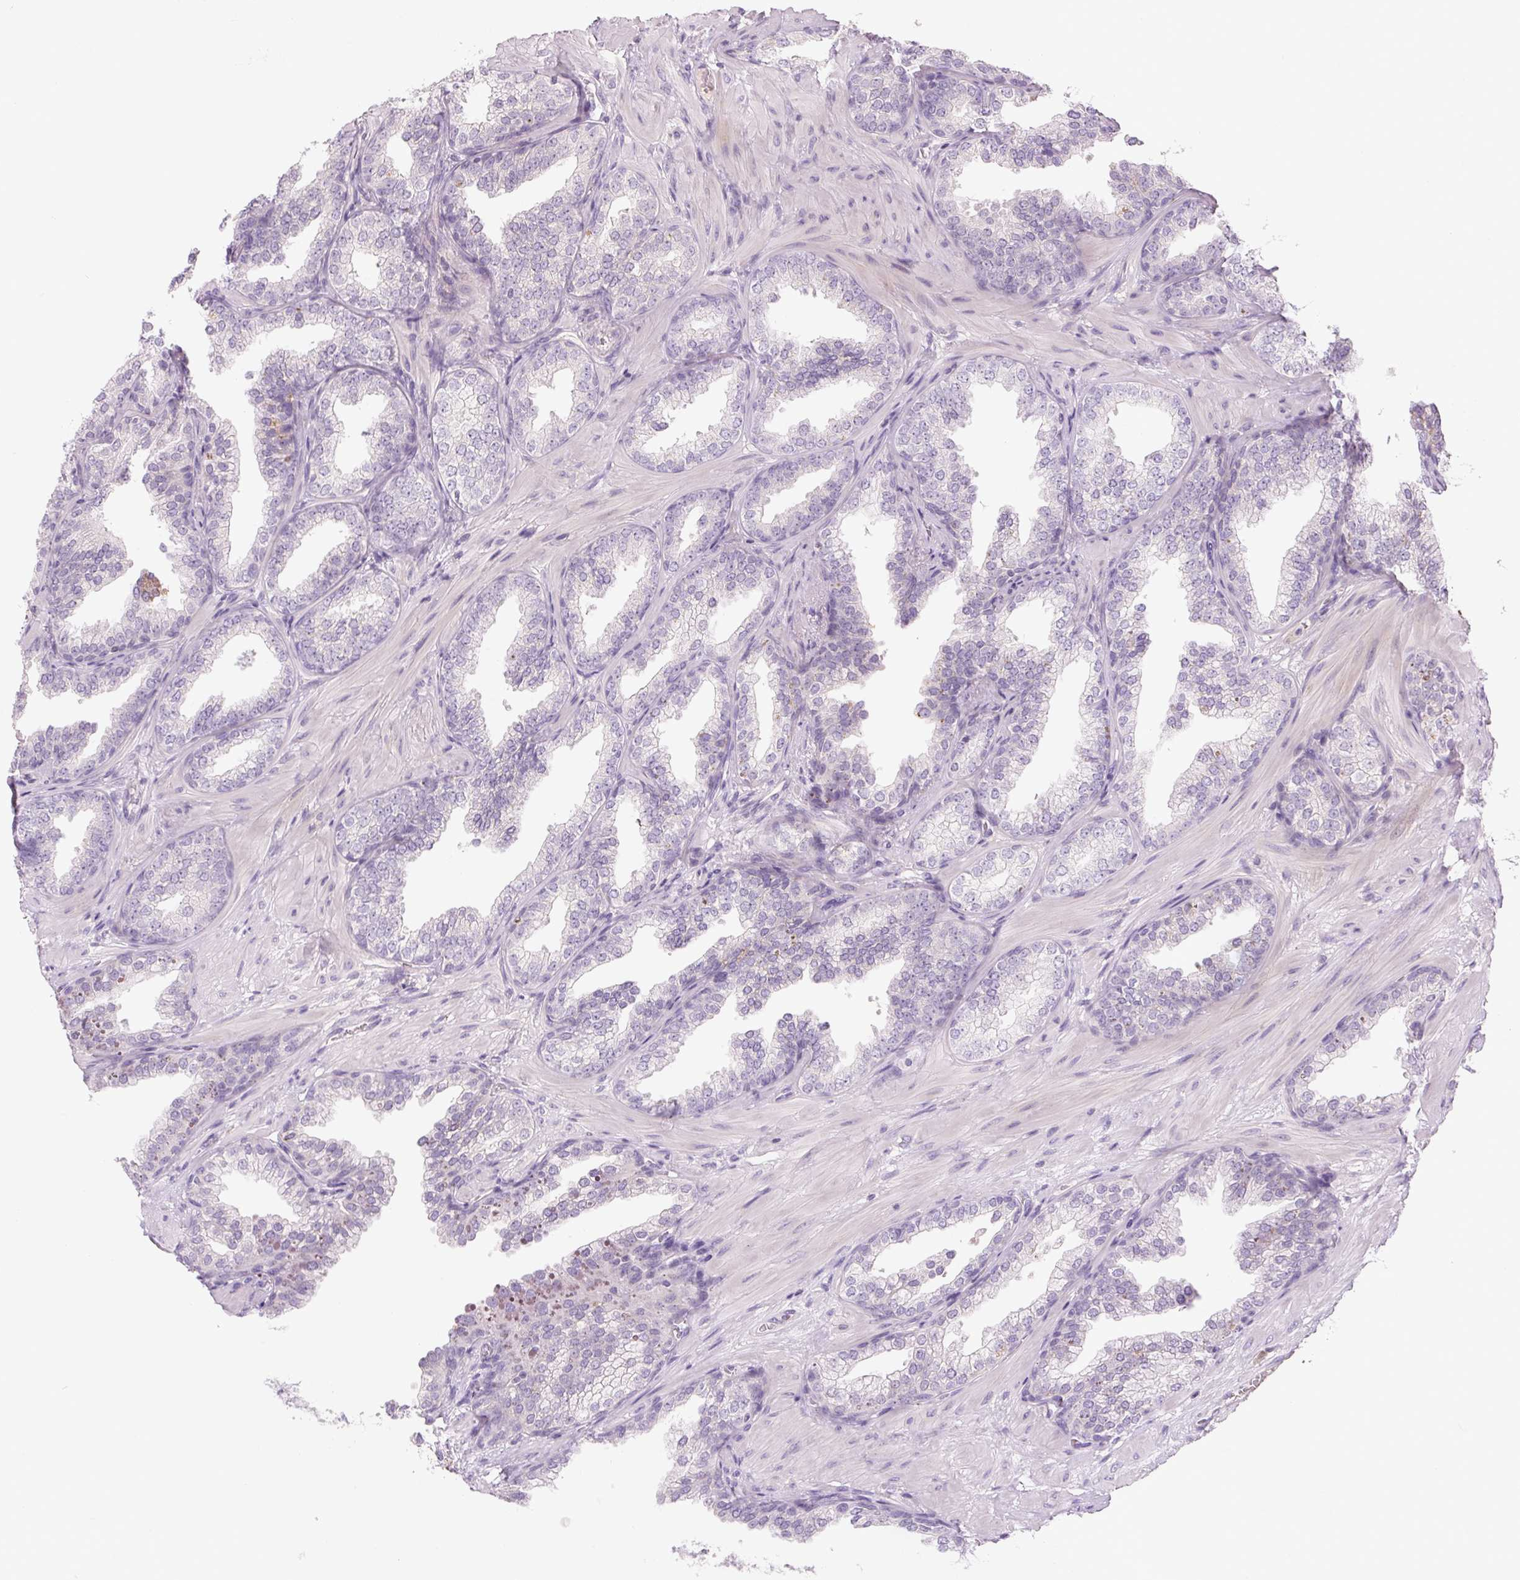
{"staining": {"intensity": "negative", "quantity": "none", "location": "none"}, "tissue": "prostate cancer", "cell_type": "Tumor cells", "image_type": "cancer", "snomed": [{"axis": "morphology", "description": "Adenocarcinoma, High grade"}, {"axis": "topography", "description": "Prostate"}], "caption": "Prostate cancer (adenocarcinoma (high-grade)) was stained to show a protein in brown. There is no significant positivity in tumor cells.", "gene": "TMEM100", "patient": {"sex": "male", "age": 58}}